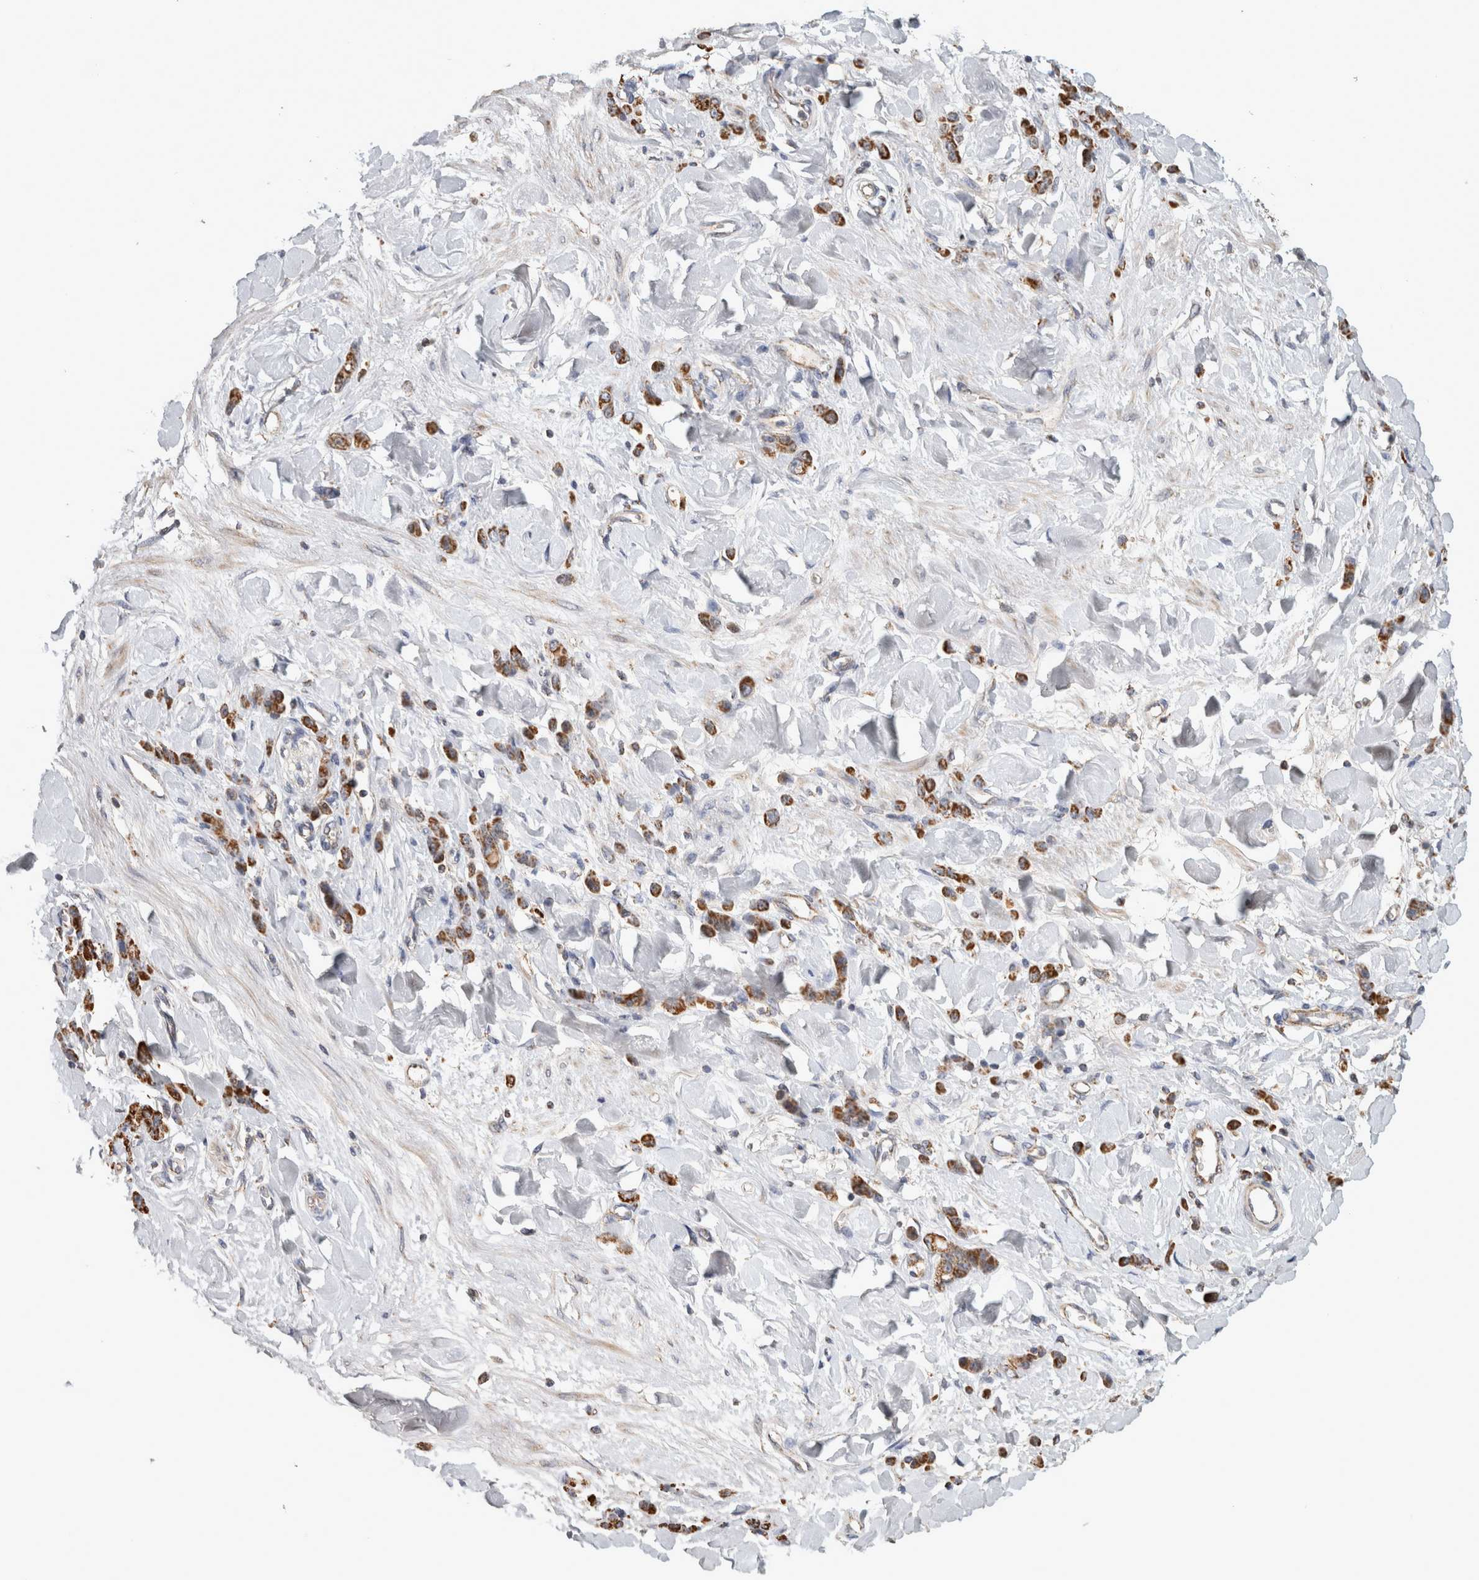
{"staining": {"intensity": "strong", "quantity": ">75%", "location": "cytoplasmic/membranous"}, "tissue": "stomach cancer", "cell_type": "Tumor cells", "image_type": "cancer", "snomed": [{"axis": "morphology", "description": "Normal tissue, NOS"}, {"axis": "morphology", "description": "Adenocarcinoma, NOS"}, {"axis": "topography", "description": "Stomach"}], "caption": "Protein expression analysis of human stomach cancer (adenocarcinoma) reveals strong cytoplasmic/membranous positivity in approximately >75% of tumor cells.", "gene": "ST8SIA1", "patient": {"sex": "male", "age": 82}}